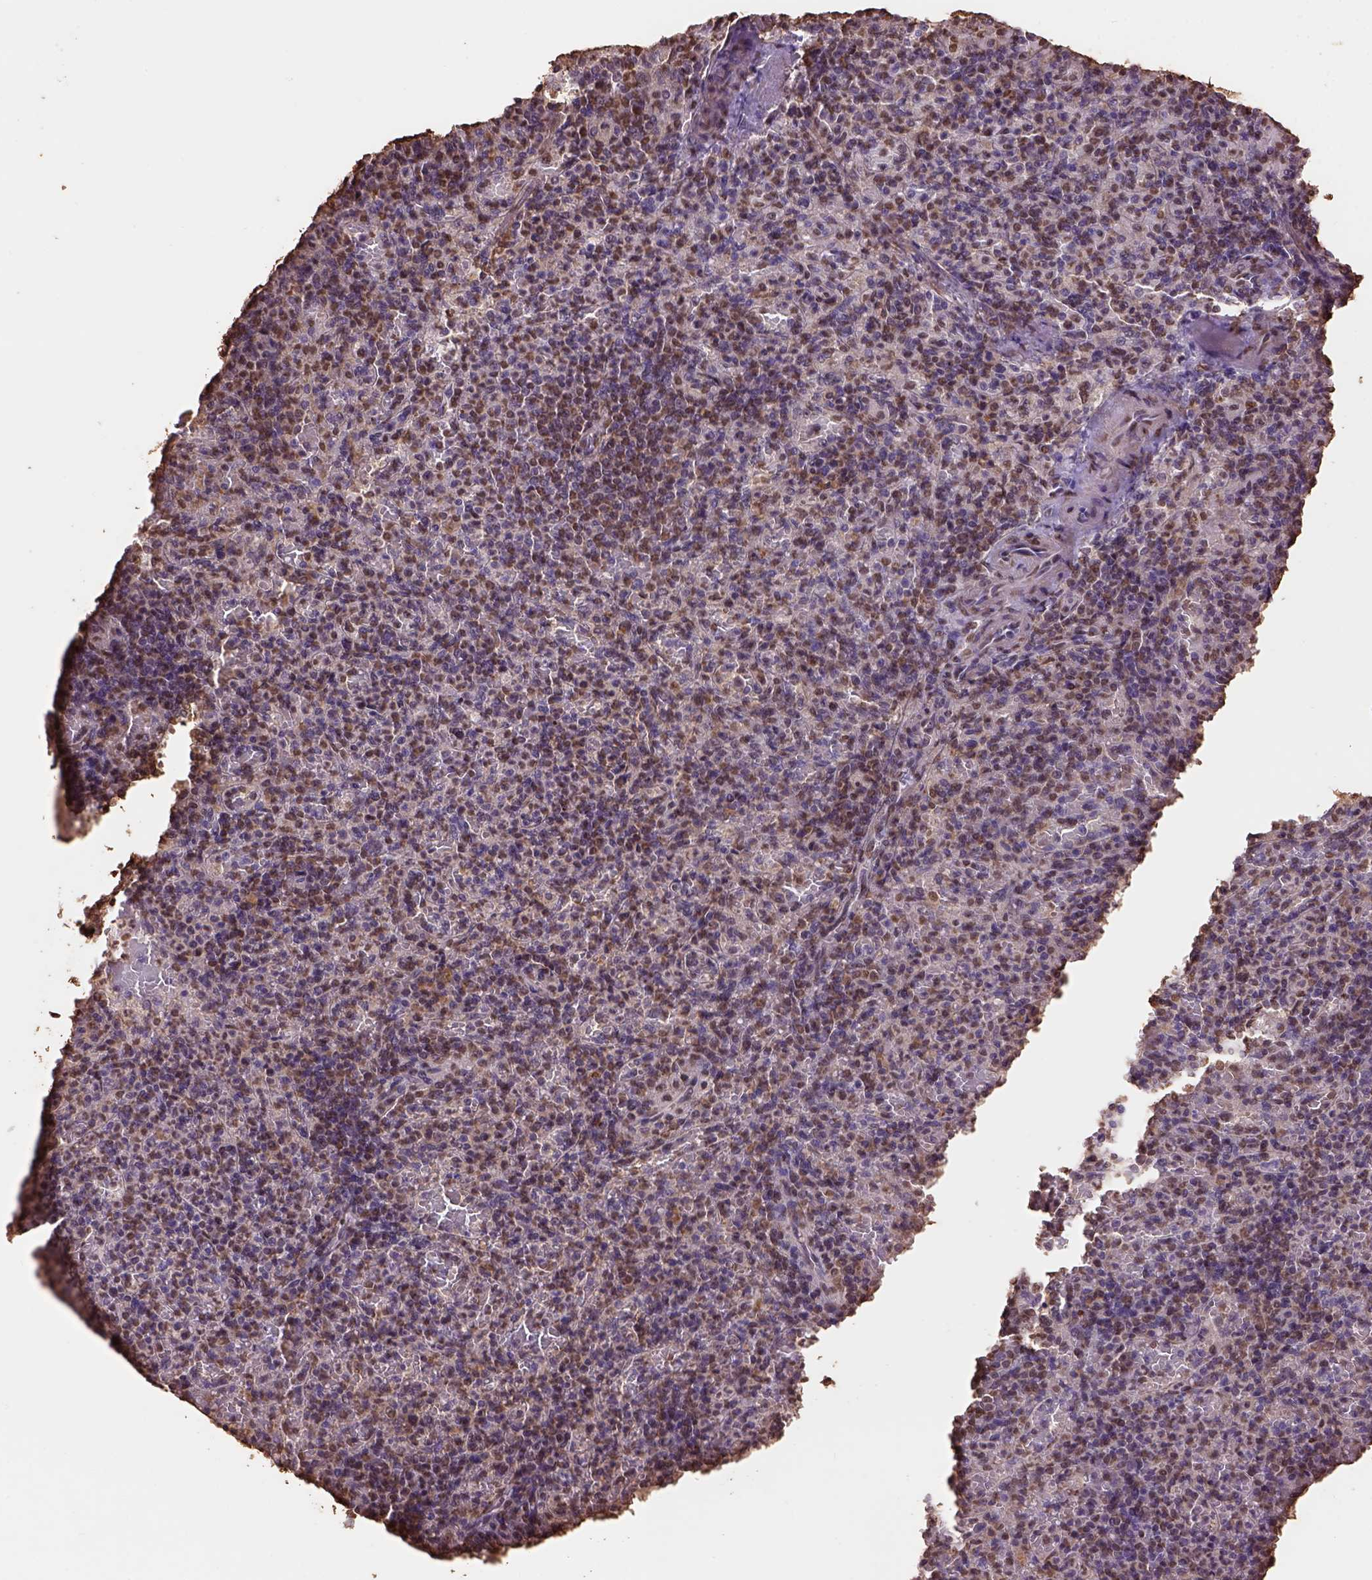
{"staining": {"intensity": "moderate", "quantity": ">75%", "location": "nuclear"}, "tissue": "spleen", "cell_type": "Cells in red pulp", "image_type": "normal", "snomed": [{"axis": "morphology", "description": "Normal tissue, NOS"}, {"axis": "topography", "description": "Spleen"}], "caption": "Protein expression analysis of unremarkable spleen shows moderate nuclear staining in about >75% of cells in red pulp.", "gene": "CSTF2T", "patient": {"sex": "female", "age": 74}}